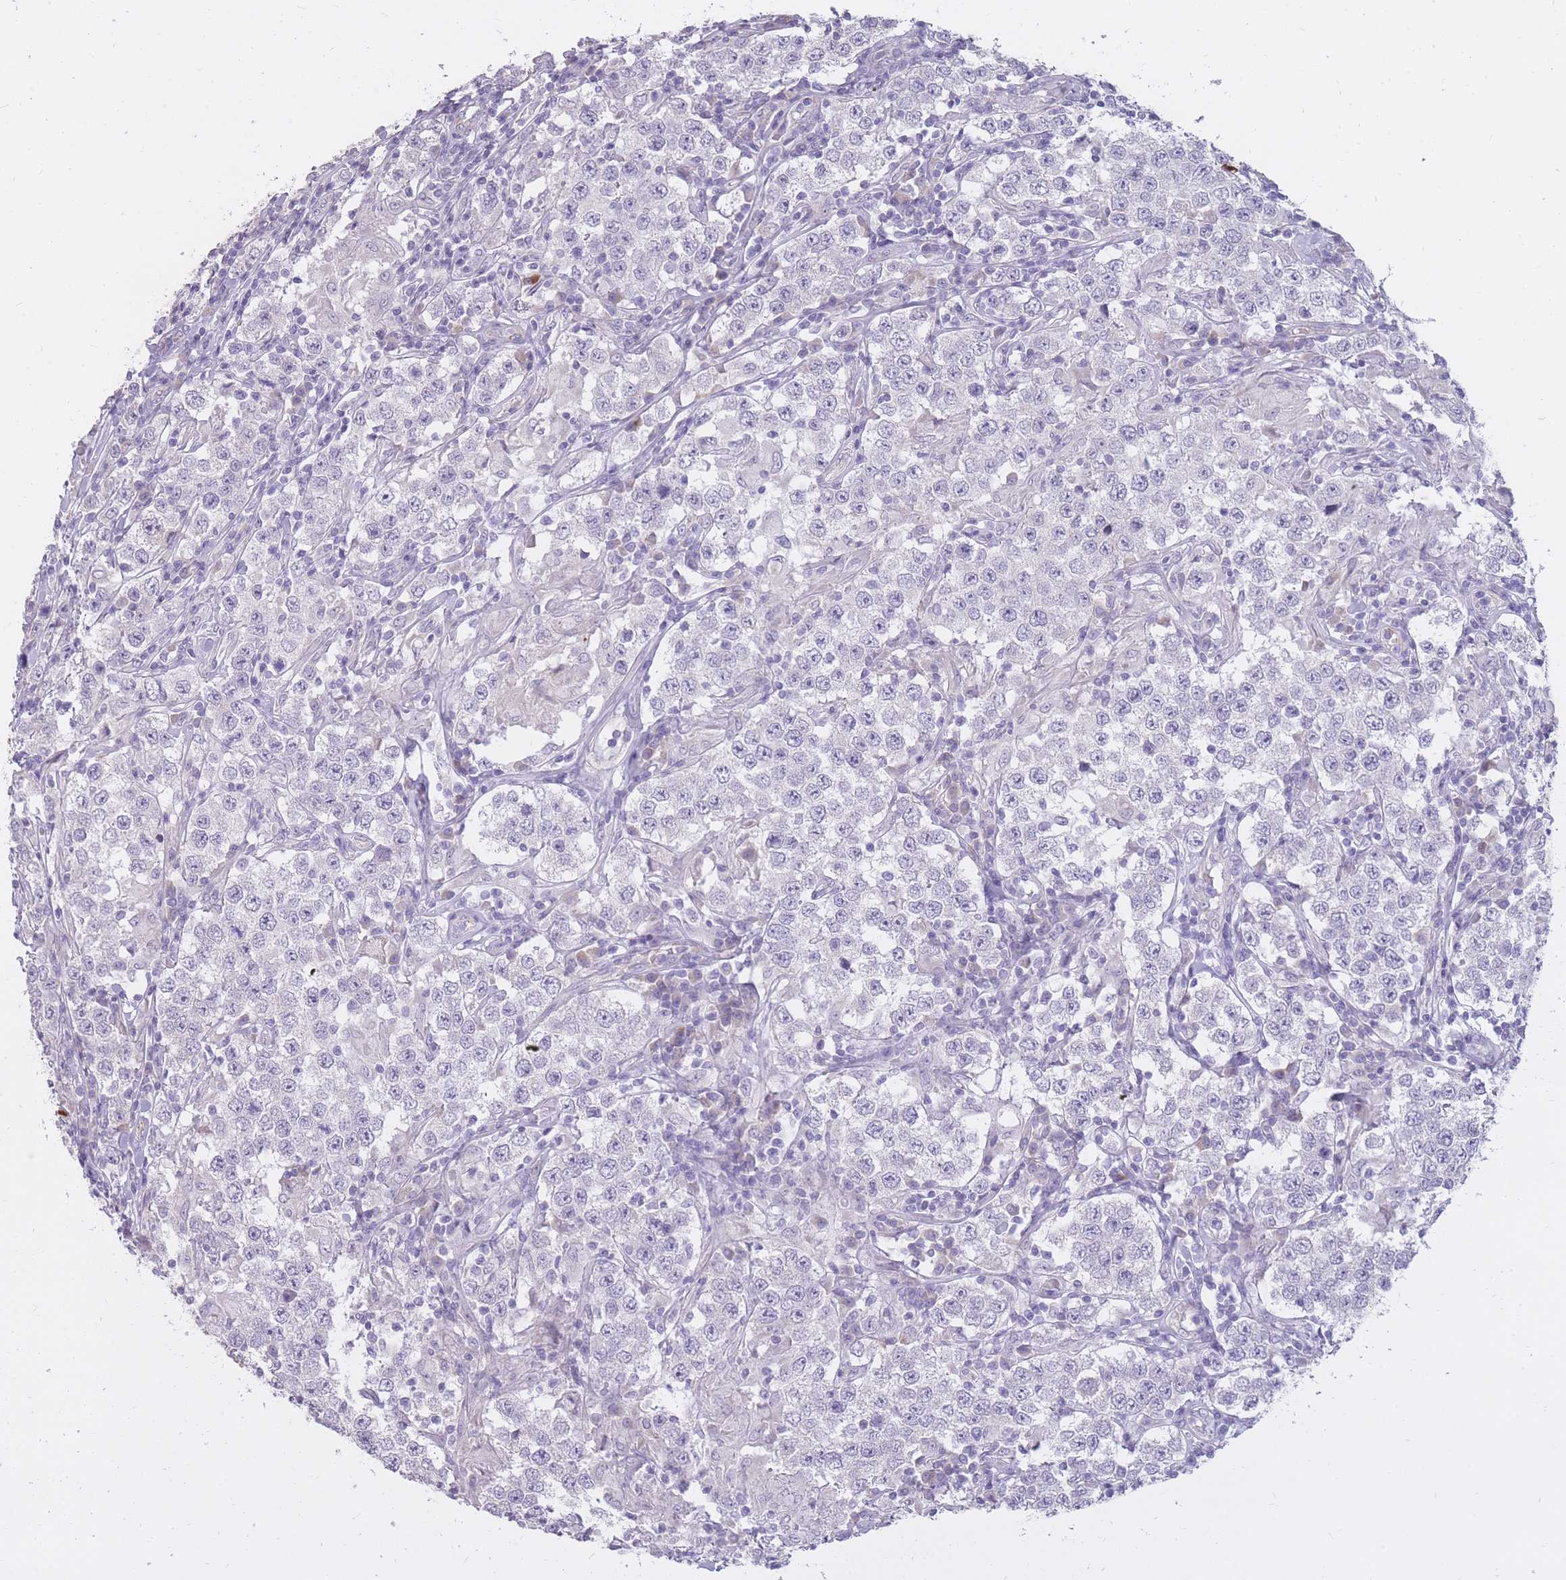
{"staining": {"intensity": "negative", "quantity": "none", "location": "none"}, "tissue": "testis cancer", "cell_type": "Tumor cells", "image_type": "cancer", "snomed": [{"axis": "morphology", "description": "Seminoma, NOS"}, {"axis": "morphology", "description": "Carcinoma, Embryonal, NOS"}, {"axis": "topography", "description": "Testis"}], "caption": "Immunohistochemistry (IHC) photomicrograph of human testis seminoma stained for a protein (brown), which exhibits no positivity in tumor cells.", "gene": "RNF170", "patient": {"sex": "male", "age": 41}}